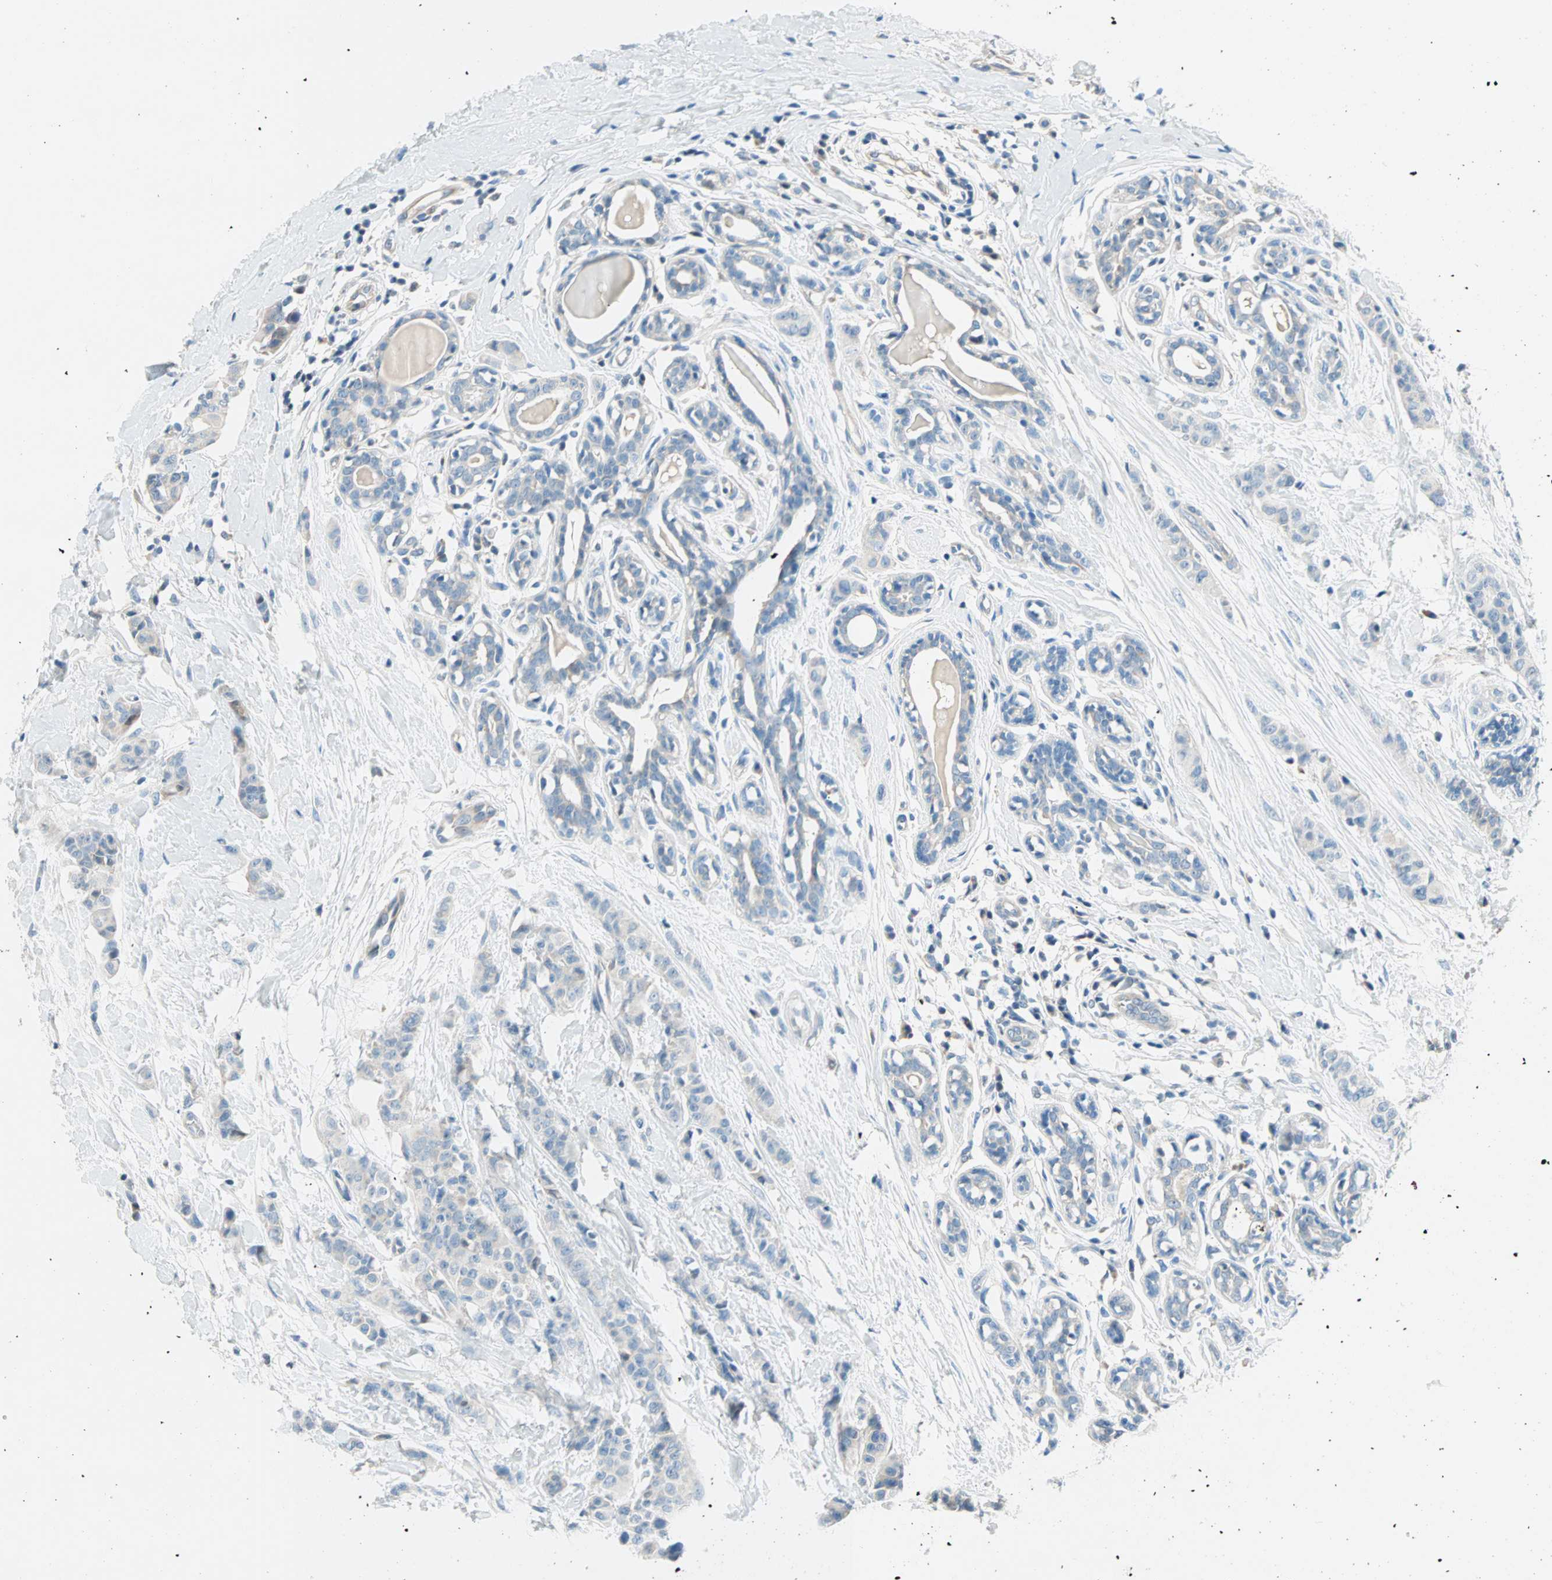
{"staining": {"intensity": "negative", "quantity": "none", "location": "none"}, "tissue": "breast cancer", "cell_type": "Tumor cells", "image_type": "cancer", "snomed": [{"axis": "morphology", "description": "Normal tissue, NOS"}, {"axis": "morphology", "description": "Duct carcinoma"}, {"axis": "topography", "description": "Breast"}], "caption": "Infiltrating ductal carcinoma (breast) was stained to show a protein in brown. There is no significant positivity in tumor cells.", "gene": "TMEM163", "patient": {"sex": "female", "age": 40}}